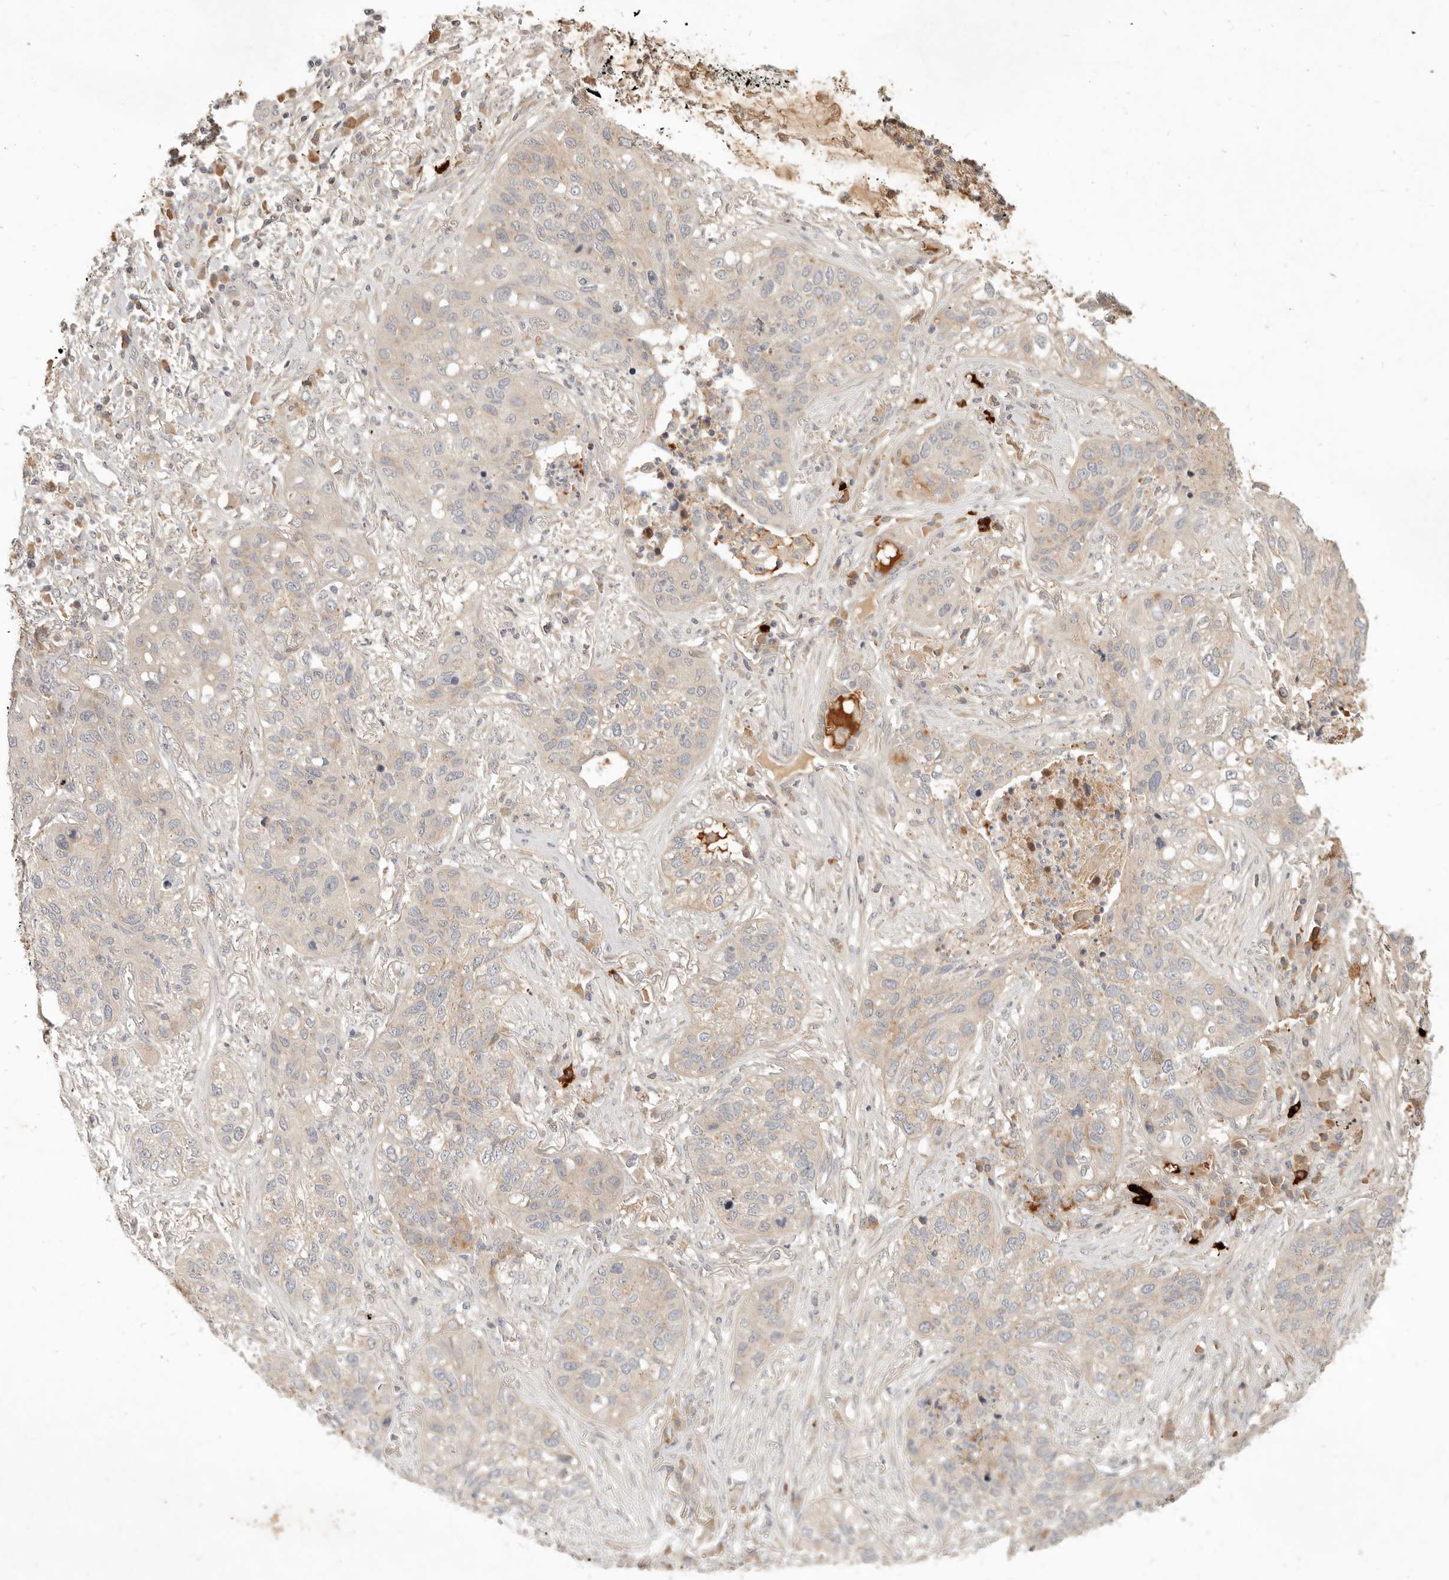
{"staining": {"intensity": "weak", "quantity": "<25%", "location": "cytoplasmic/membranous"}, "tissue": "lung cancer", "cell_type": "Tumor cells", "image_type": "cancer", "snomed": [{"axis": "morphology", "description": "Squamous cell carcinoma, NOS"}, {"axis": "topography", "description": "Lung"}], "caption": "Immunohistochemical staining of human lung squamous cell carcinoma demonstrates no significant staining in tumor cells.", "gene": "UBXN11", "patient": {"sex": "female", "age": 63}}